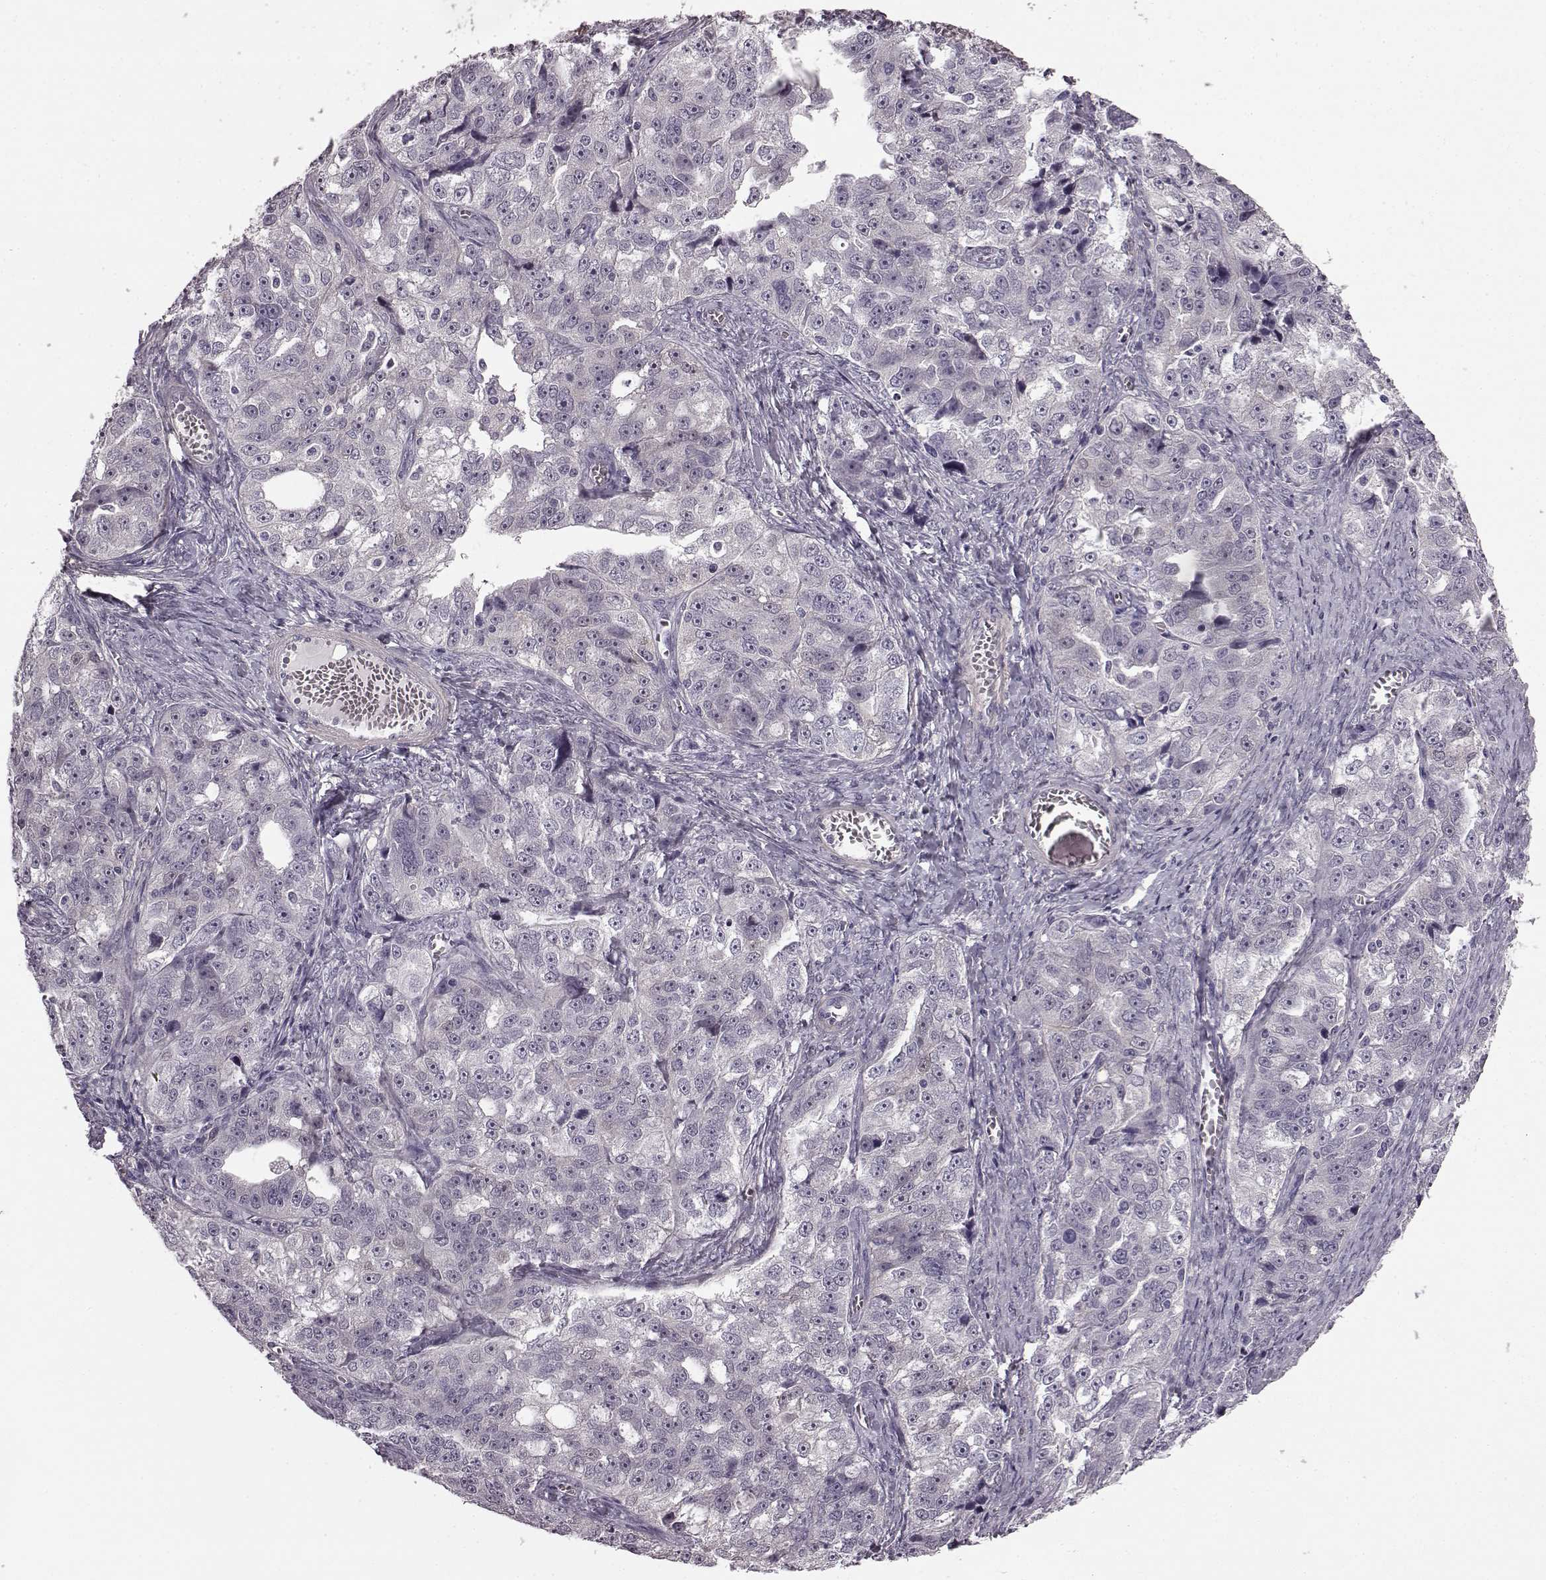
{"staining": {"intensity": "negative", "quantity": "none", "location": "none"}, "tissue": "ovarian cancer", "cell_type": "Tumor cells", "image_type": "cancer", "snomed": [{"axis": "morphology", "description": "Cystadenocarcinoma, serous, NOS"}, {"axis": "topography", "description": "Ovary"}], "caption": "DAB immunohistochemical staining of ovarian cancer exhibits no significant positivity in tumor cells. (DAB (3,3'-diaminobenzidine) IHC visualized using brightfield microscopy, high magnification).", "gene": "SLCO3A1", "patient": {"sex": "female", "age": 51}}